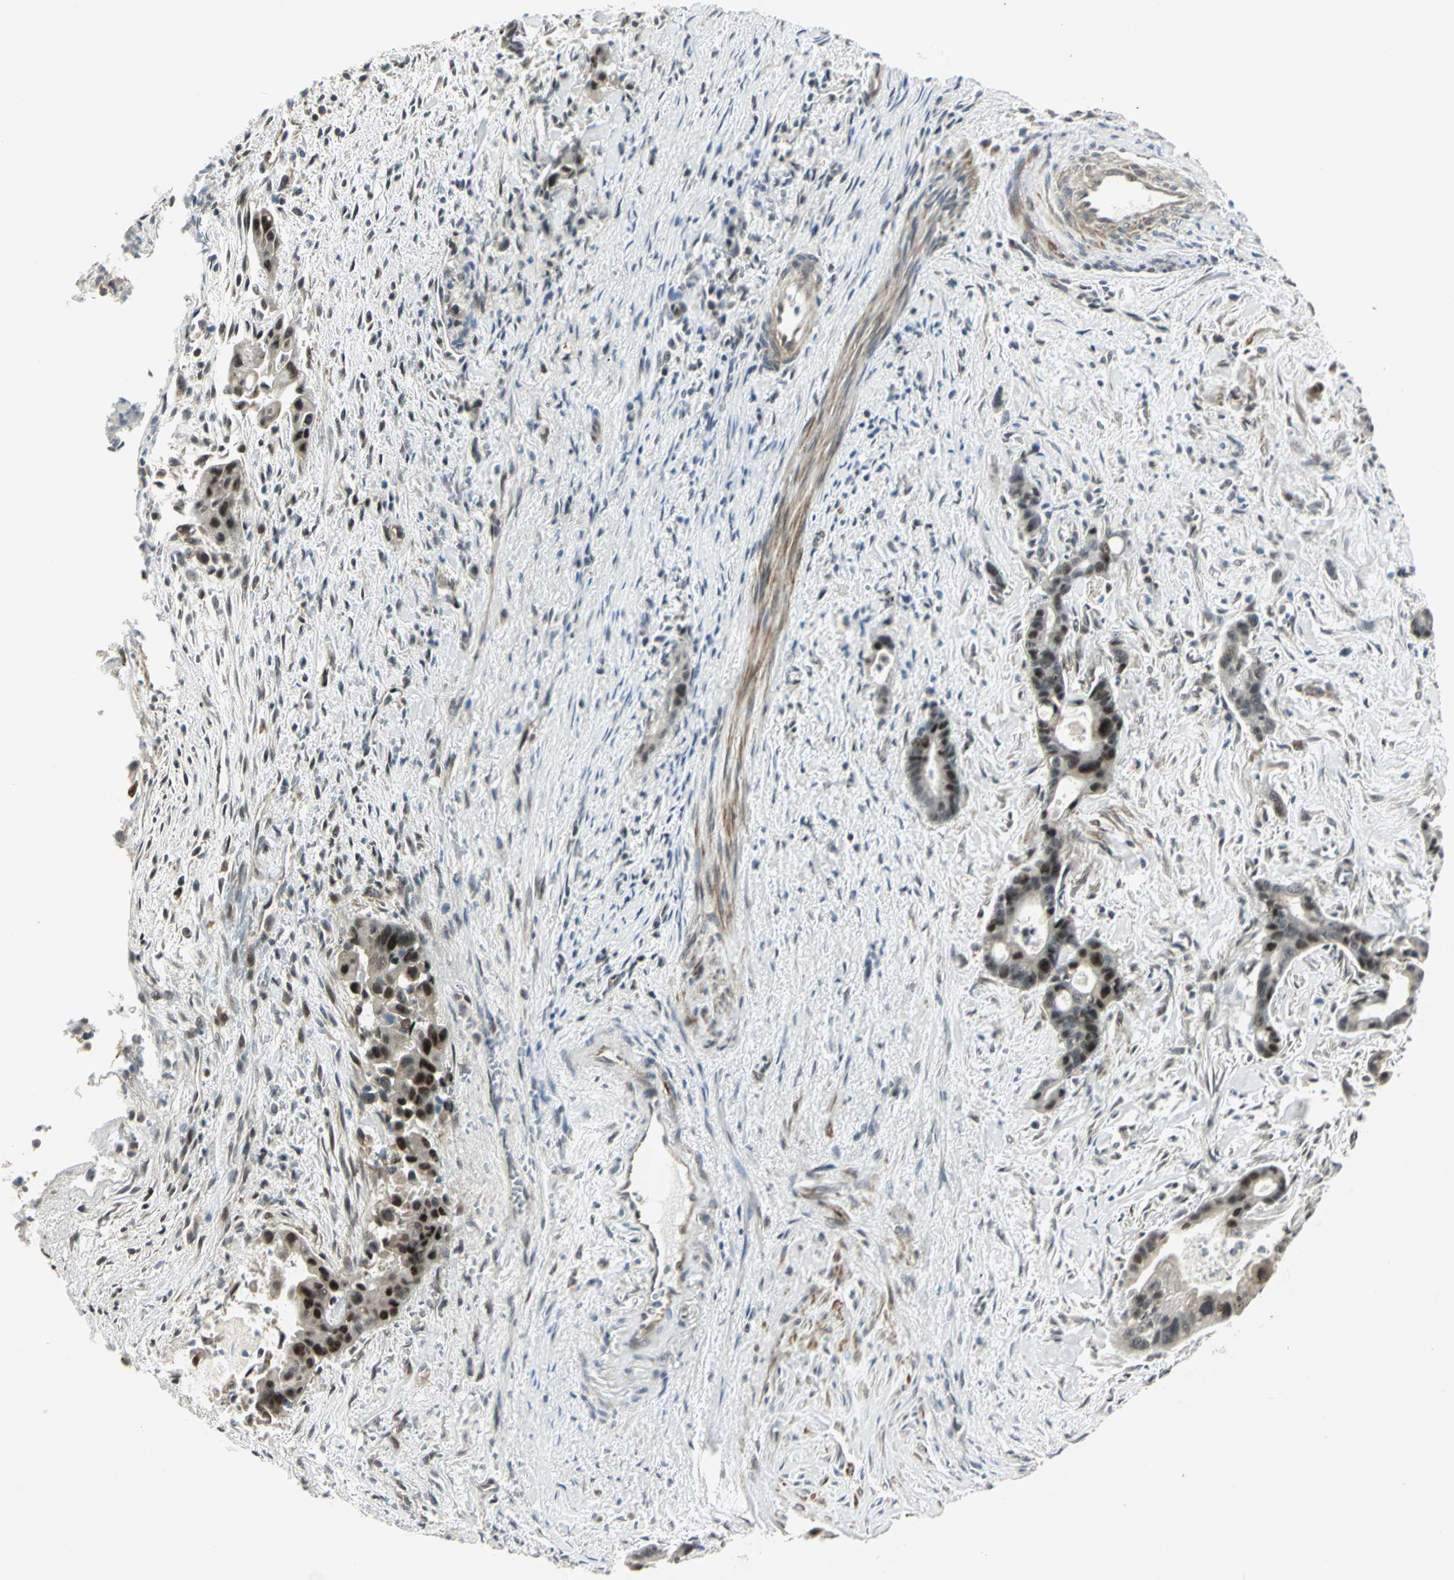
{"staining": {"intensity": "weak", "quantity": "25%-75%", "location": "cytoplasmic/membranous,nuclear"}, "tissue": "liver cancer", "cell_type": "Tumor cells", "image_type": "cancer", "snomed": [{"axis": "morphology", "description": "Cholangiocarcinoma"}, {"axis": "topography", "description": "Liver"}], "caption": "Immunohistochemistry (DAB (3,3'-diaminobenzidine)) staining of human cholangiocarcinoma (liver) shows weak cytoplasmic/membranous and nuclear protein positivity in approximately 25%-75% of tumor cells.", "gene": "PLAGL2", "patient": {"sex": "female", "age": 55}}